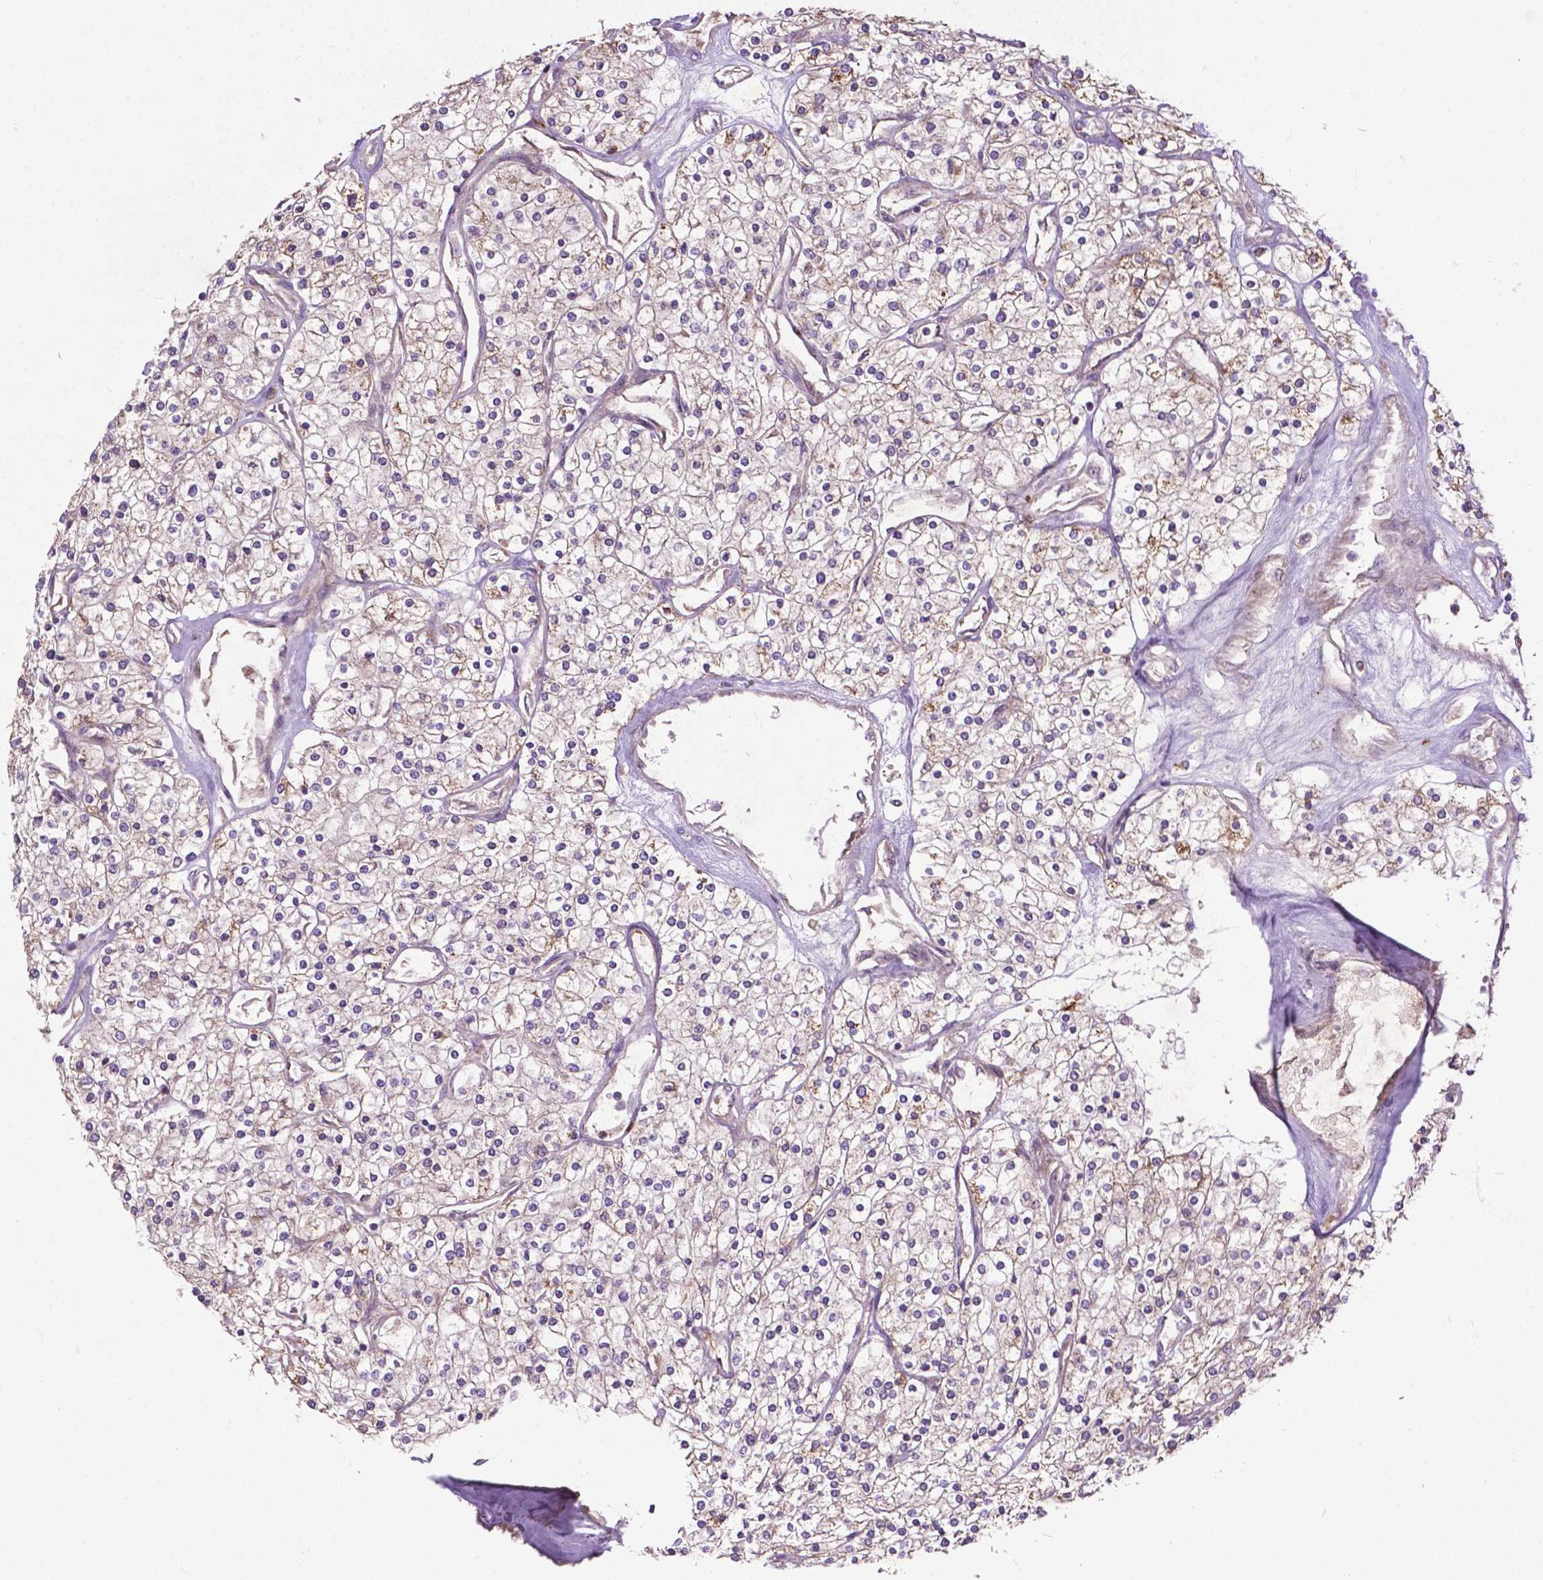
{"staining": {"intensity": "weak", "quantity": "<25%", "location": "cytoplasmic/membranous"}, "tissue": "renal cancer", "cell_type": "Tumor cells", "image_type": "cancer", "snomed": [{"axis": "morphology", "description": "Adenocarcinoma, NOS"}, {"axis": "topography", "description": "Kidney"}], "caption": "Immunohistochemical staining of renal adenocarcinoma demonstrates no significant positivity in tumor cells.", "gene": "PARP3", "patient": {"sex": "male", "age": 80}}